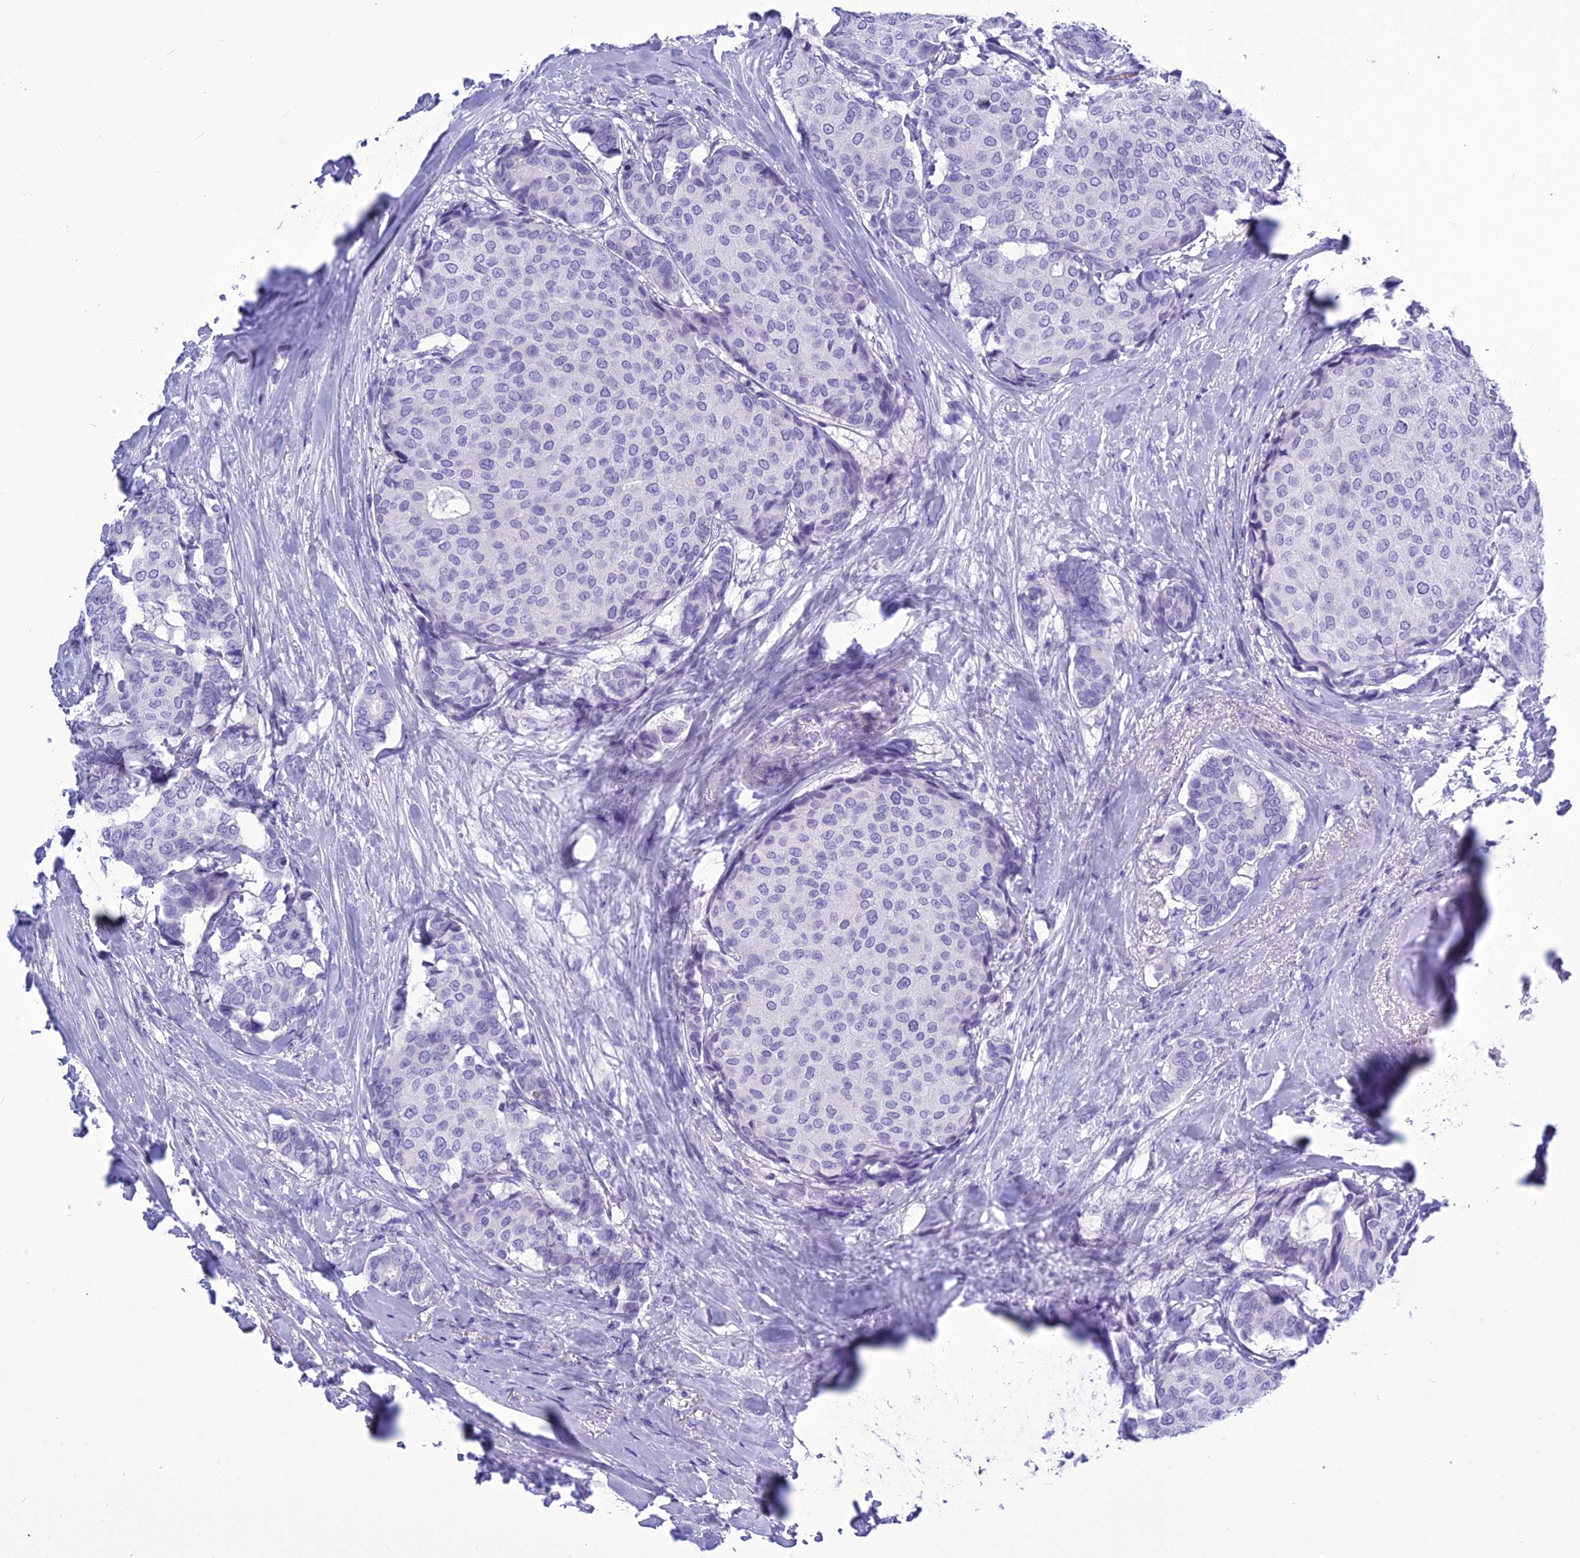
{"staining": {"intensity": "negative", "quantity": "none", "location": "none"}, "tissue": "breast cancer", "cell_type": "Tumor cells", "image_type": "cancer", "snomed": [{"axis": "morphology", "description": "Duct carcinoma"}, {"axis": "topography", "description": "Breast"}], "caption": "Immunohistochemistry histopathology image of neoplastic tissue: human breast cancer (invasive ductal carcinoma) stained with DAB (3,3'-diaminobenzidine) demonstrates no significant protein expression in tumor cells.", "gene": "BBS2", "patient": {"sex": "female", "age": 75}}